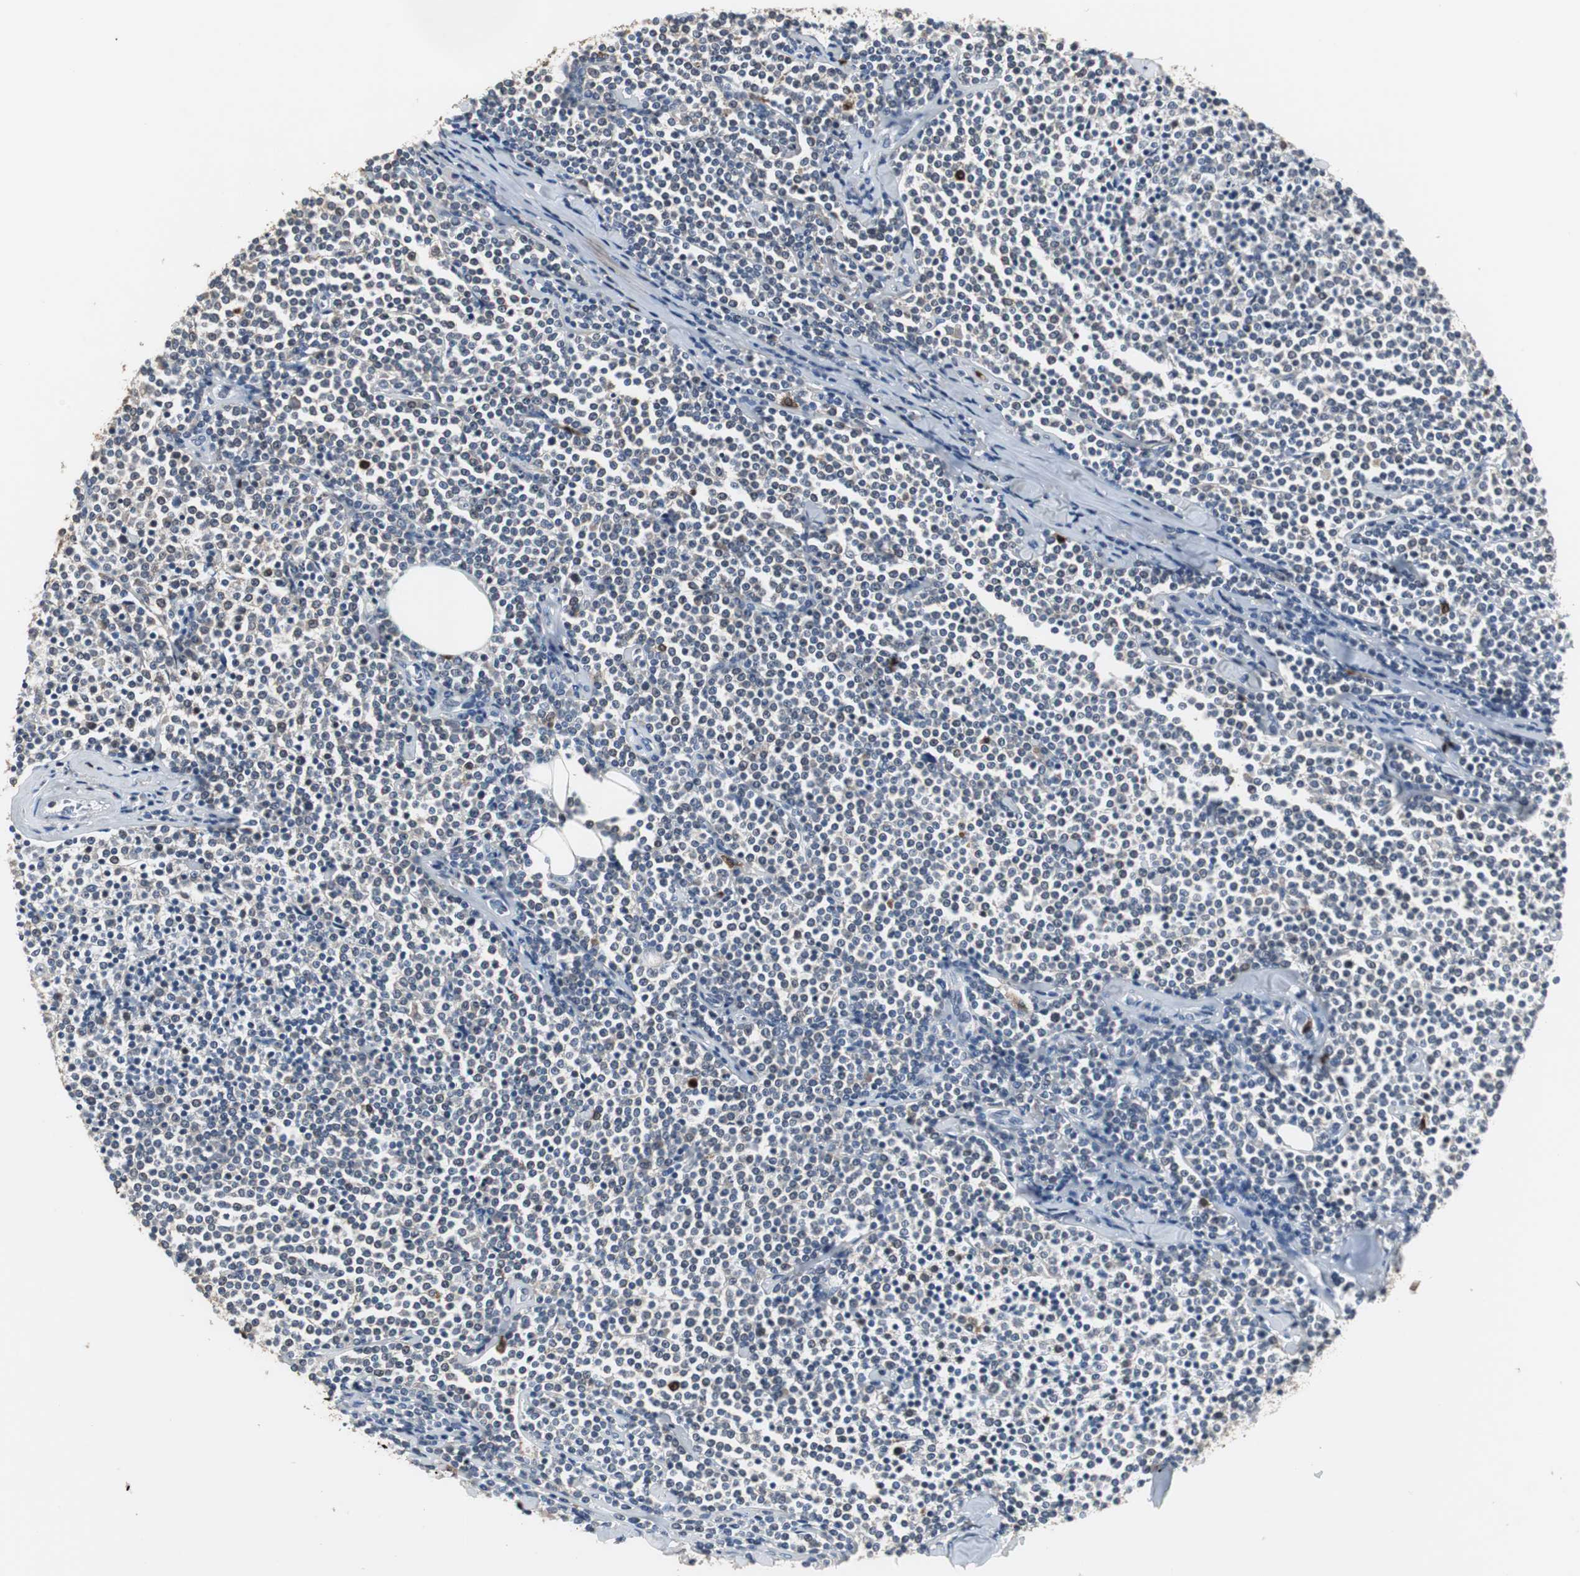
{"staining": {"intensity": "negative", "quantity": "none", "location": "none"}, "tissue": "lymphoma", "cell_type": "Tumor cells", "image_type": "cancer", "snomed": [{"axis": "morphology", "description": "Malignant lymphoma, non-Hodgkin's type, Low grade"}, {"axis": "topography", "description": "Soft tissue"}], "caption": "Human lymphoma stained for a protein using immunohistochemistry (IHC) reveals no staining in tumor cells.", "gene": "NCF2", "patient": {"sex": "male", "age": 92}}